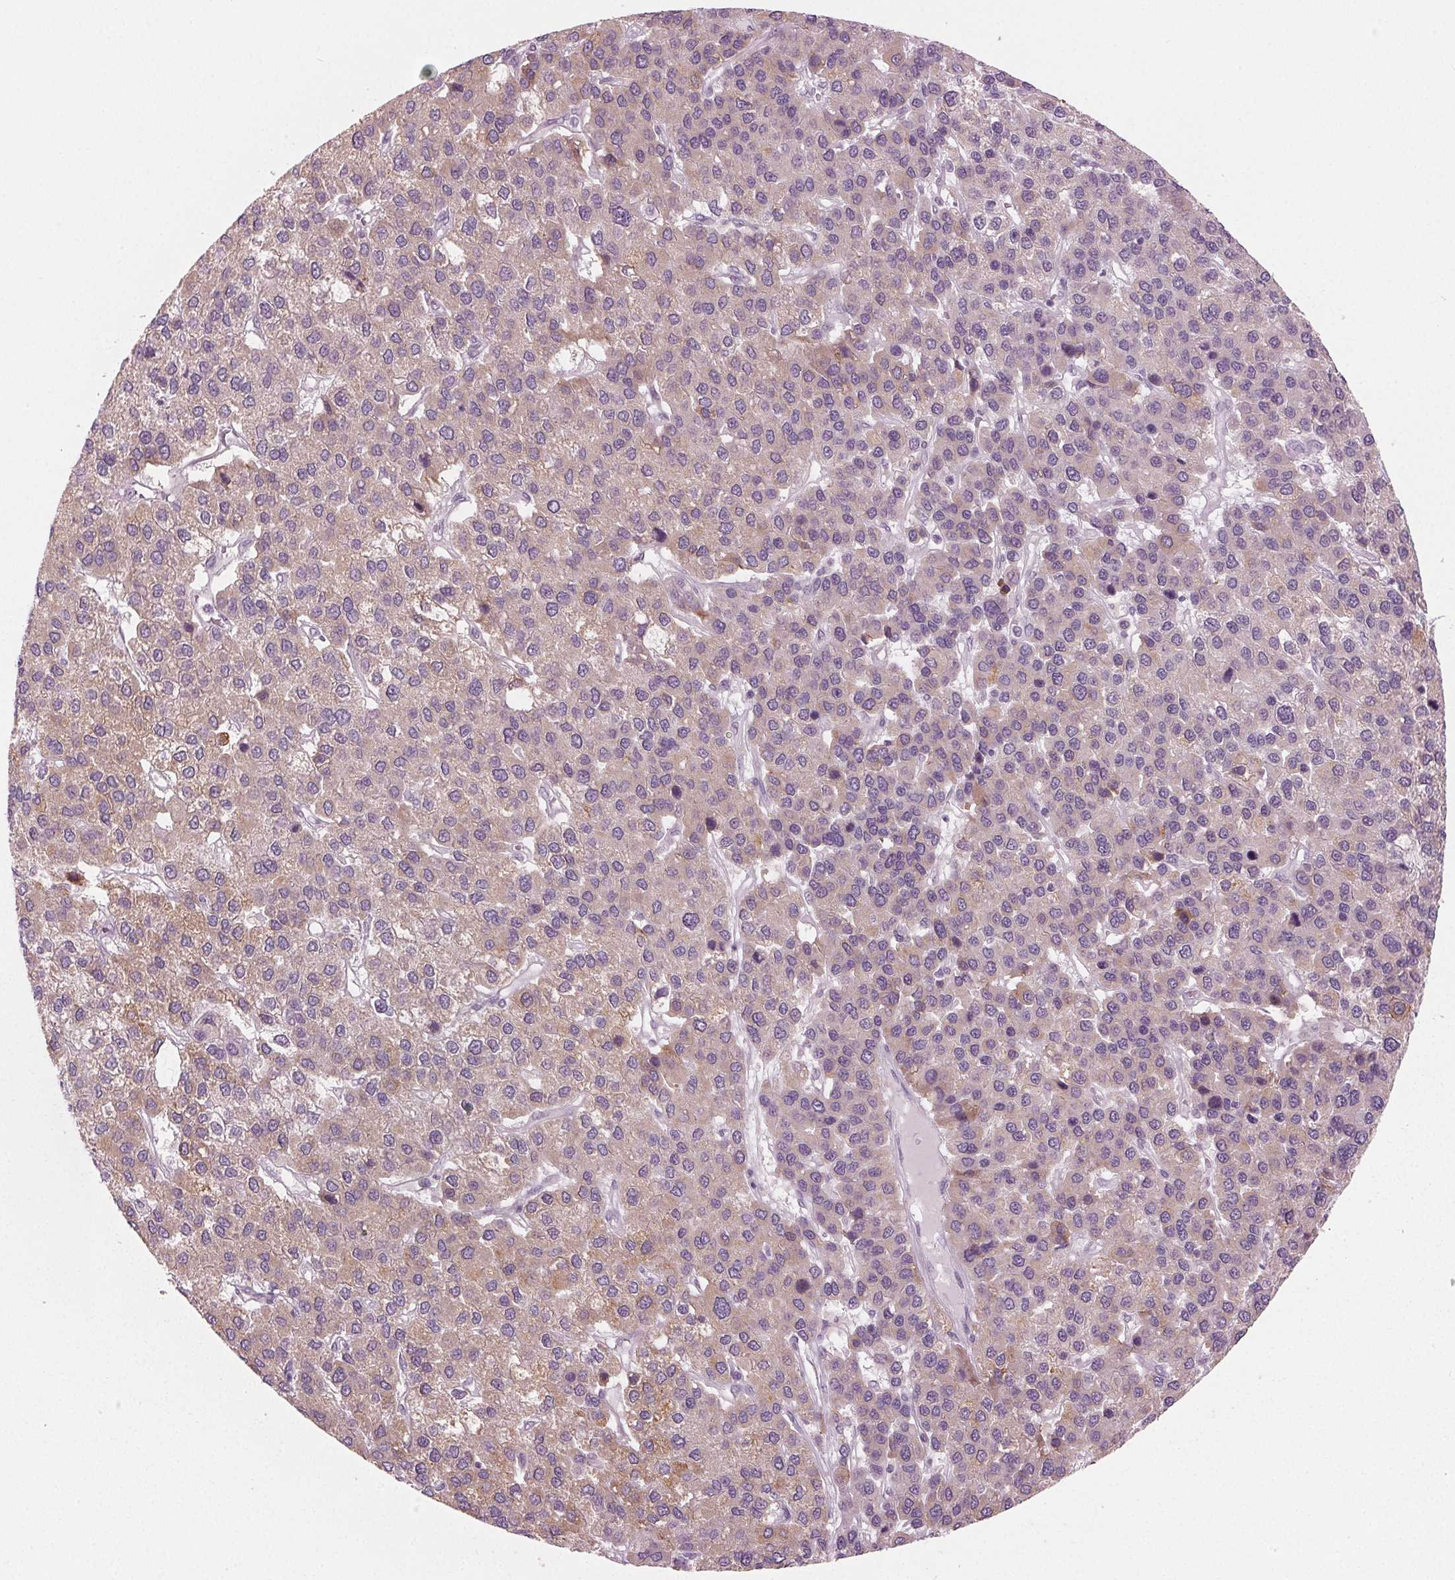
{"staining": {"intensity": "moderate", "quantity": "<25%", "location": "cytoplasmic/membranous"}, "tissue": "liver cancer", "cell_type": "Tumor cells", "image_type": "cancer", "snomed": [{"axis": "morphology", "description": "Carcinoma, Hepatocellular, NOS"}, {"axis": "topography", "description": "Liver"}], "caption": "Moderate cytoplasmic/membranous staining for a protein is identified in approximately <25% of tumor cells of liver cancer (hepatocellular carcinoma) using immunohistochemistry.", "gene": "PRAP1", "patient": {"sex": "female", "age": 41}}